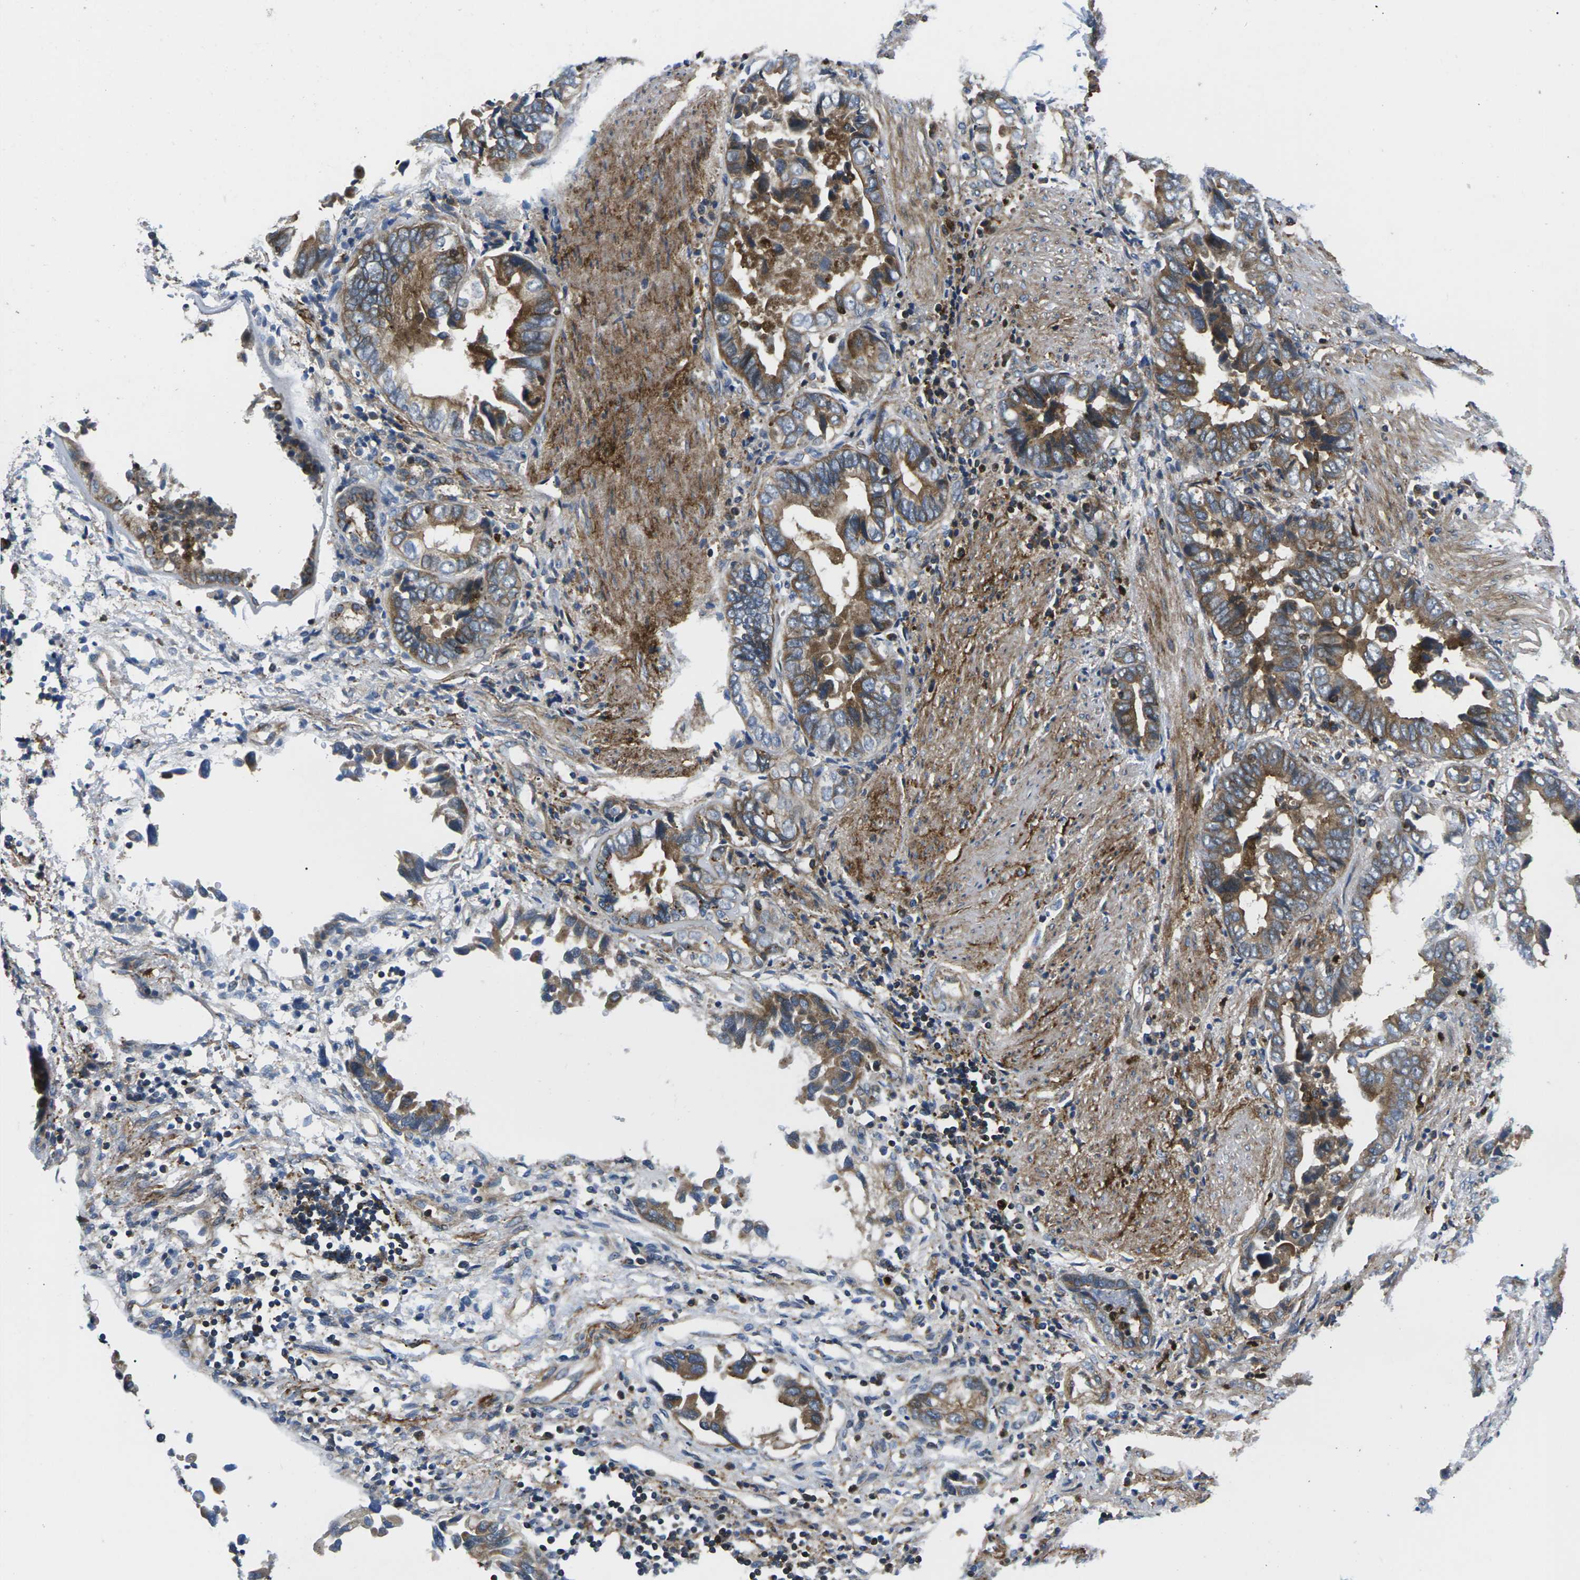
{"staining": {"intensity": "moderate", "quantity": ">75%", "location": "cytoplasmic/membranous"}, "tissue": "liver cancer", "cell_type": "Tumor cells", "image_type": "cancer", "snomed": [{"axis": "morphology", "description": "Cholangiocarcinoma"}, {"axis": "topography", "description": "Liver"}], "caption": "There is medium levels of moderate cytoplasmic/membranous staining in tumor cells of liver cancer, as demonstrated by immunohistochemical staining (brown color).", "gene": "PLCE1", "patient": {"sex": "female", "age": 79}}